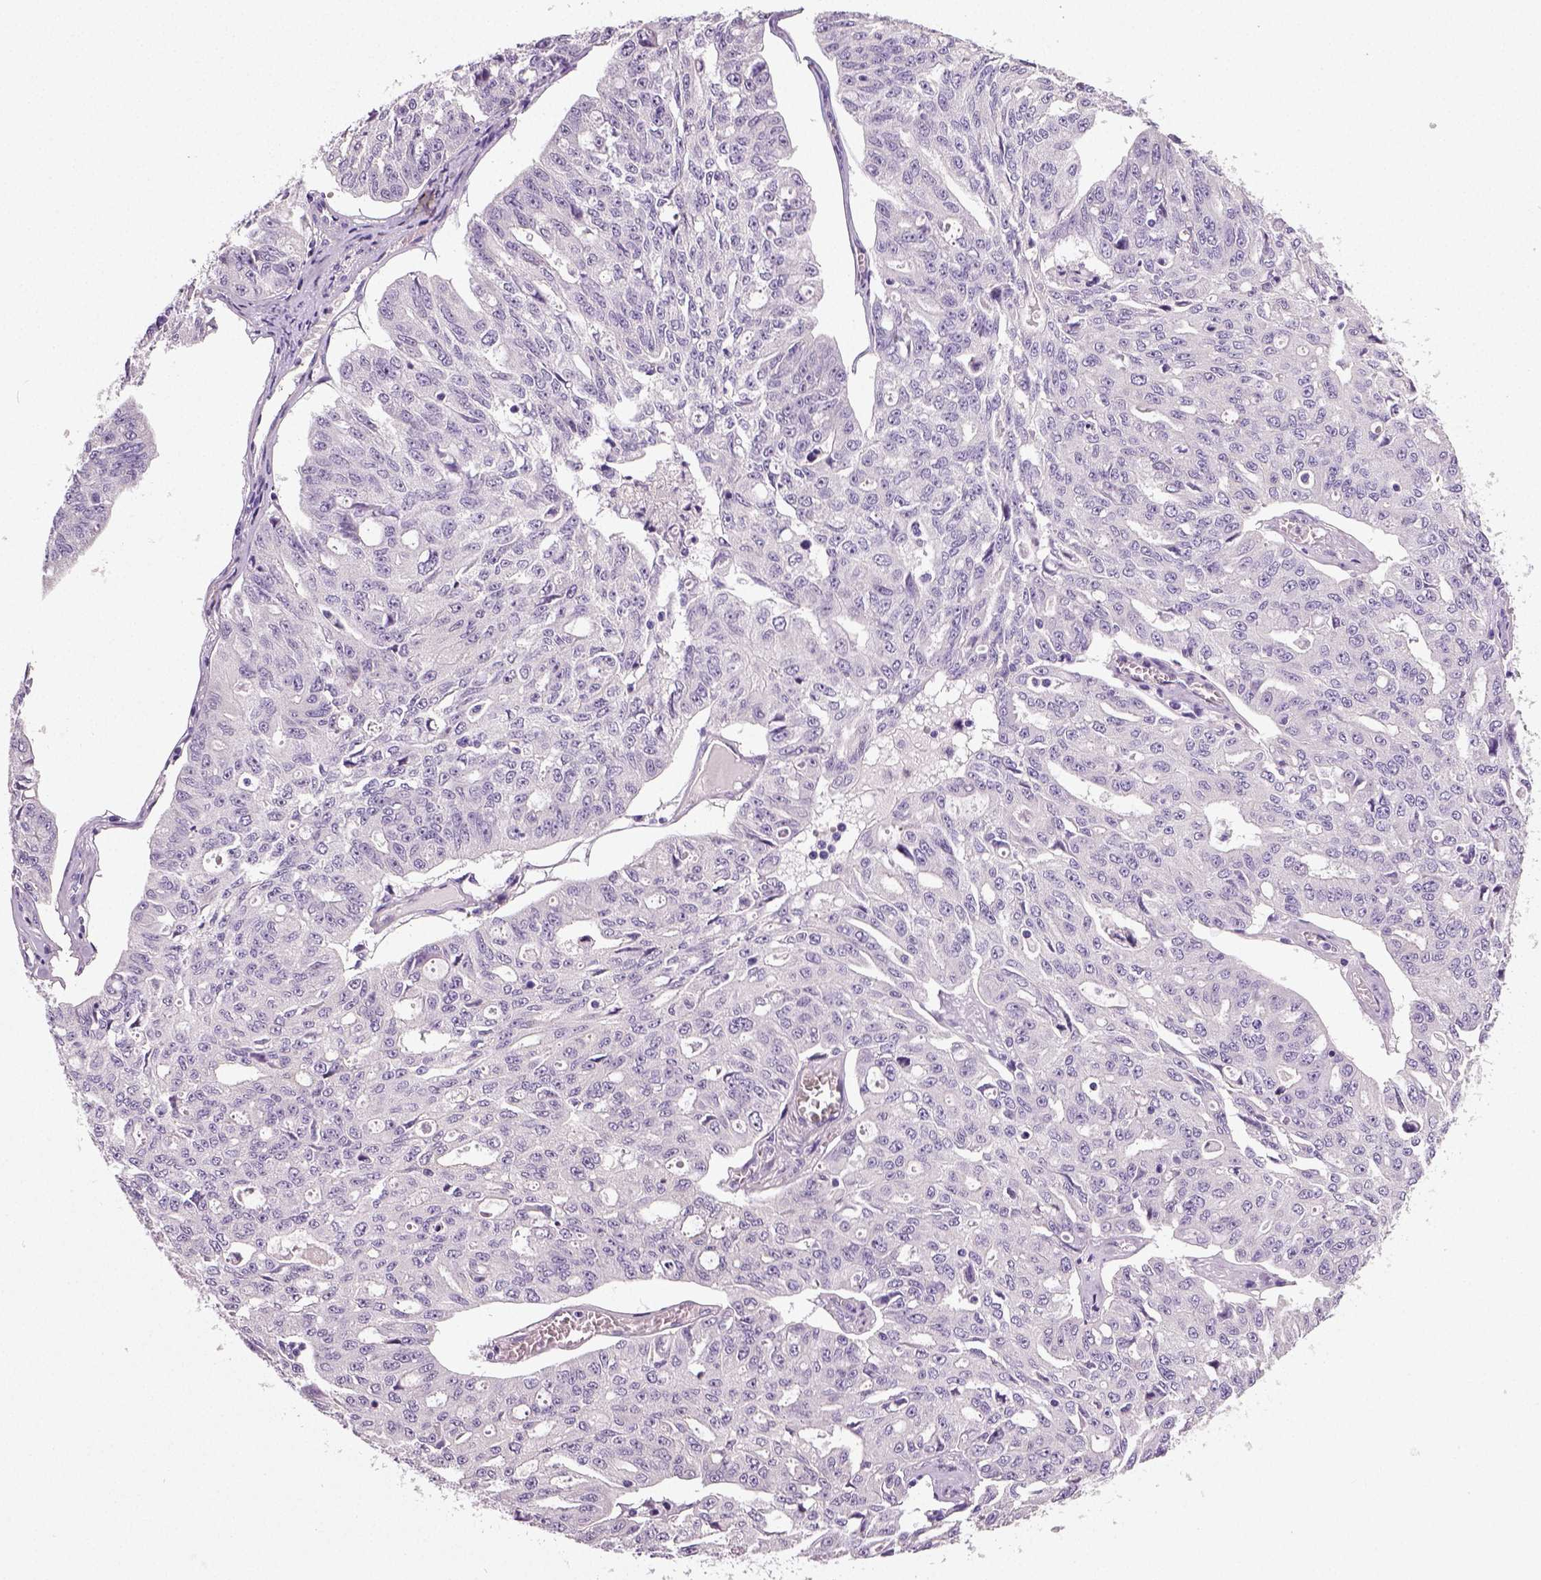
{"staining": {"intensity": "negative", "quantity": "none", "location": "none"}, "tissue": "ovarian cancer", "cell_type": "Tumor cells", "image_type": "cancer", "snomed": [{"axis": "morphology", "description": "Carcinoma, endometroid"}, {"axis": "topography", "description": "Ovary"}], "caption": "Immunohistochemistry of ovarian endometroid carcinoma reveals no positivity in tumor cells.", "gene": "NECAB2", "patient": {"sex": "female", "age": 65}}